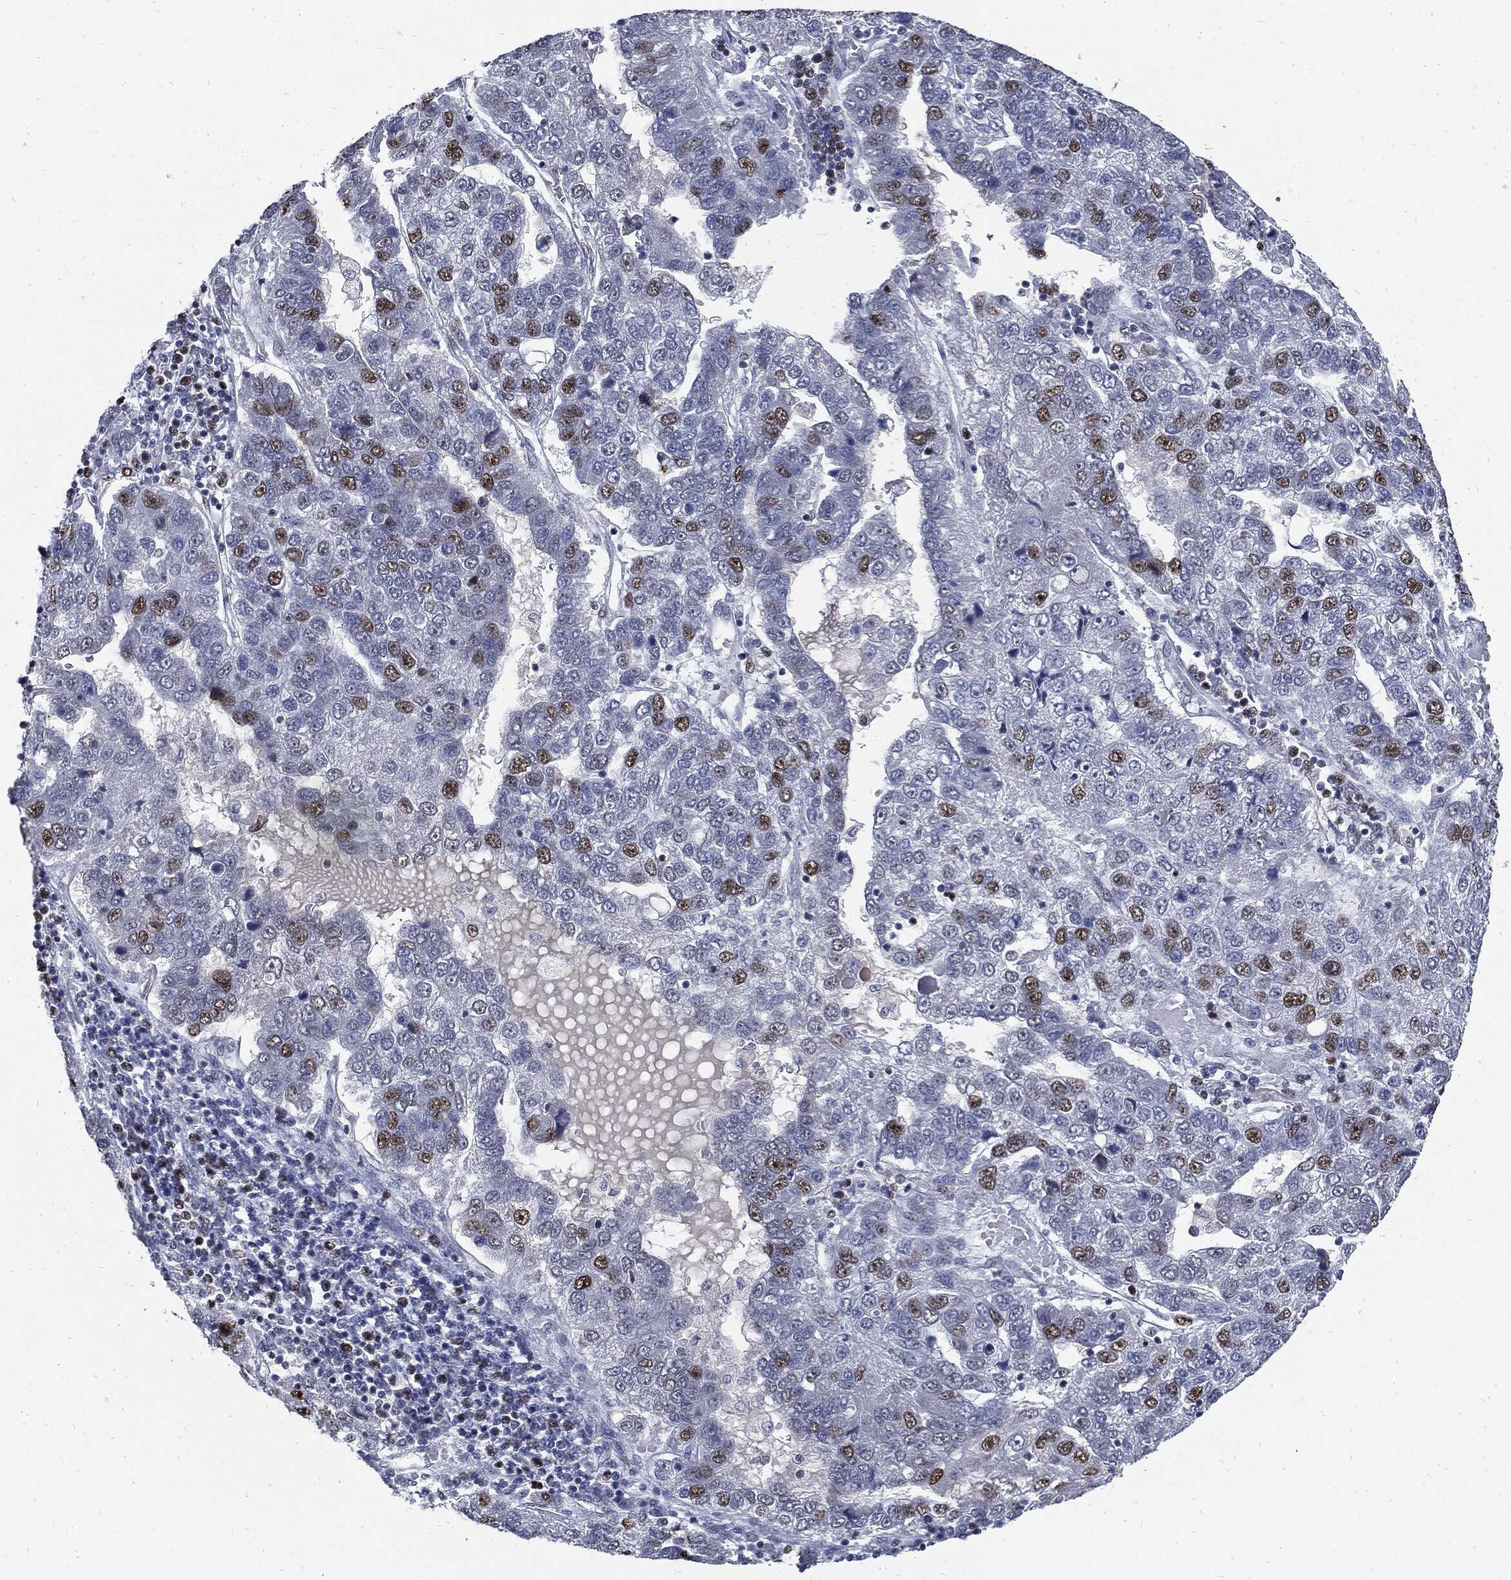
{"staining": {"intensity": "strong", "quantity": "<25%", "location": "nuclear"}, "tissue": "pancreatic cancer", "cell_type": "Tumor cells", "image_type": "cancer", "snomed": [{"axis": "morphology", "description": "Adenocarcinoma, NOS"}, {"axis": "topography", "description": "Pancreas"}], "caption": "Pancreatic cancer (adenocarcinoma) was stained to show a protein in brown. There is medium levels of strong nuclear expression in approximately <25% of tumor cells. (DAB (3,3'-diaminobenzidine) IHC, brown staining for protein, blue staining for nuclei).", "gene": "NBN", "patient": {"sex": "female", "age": 61}}